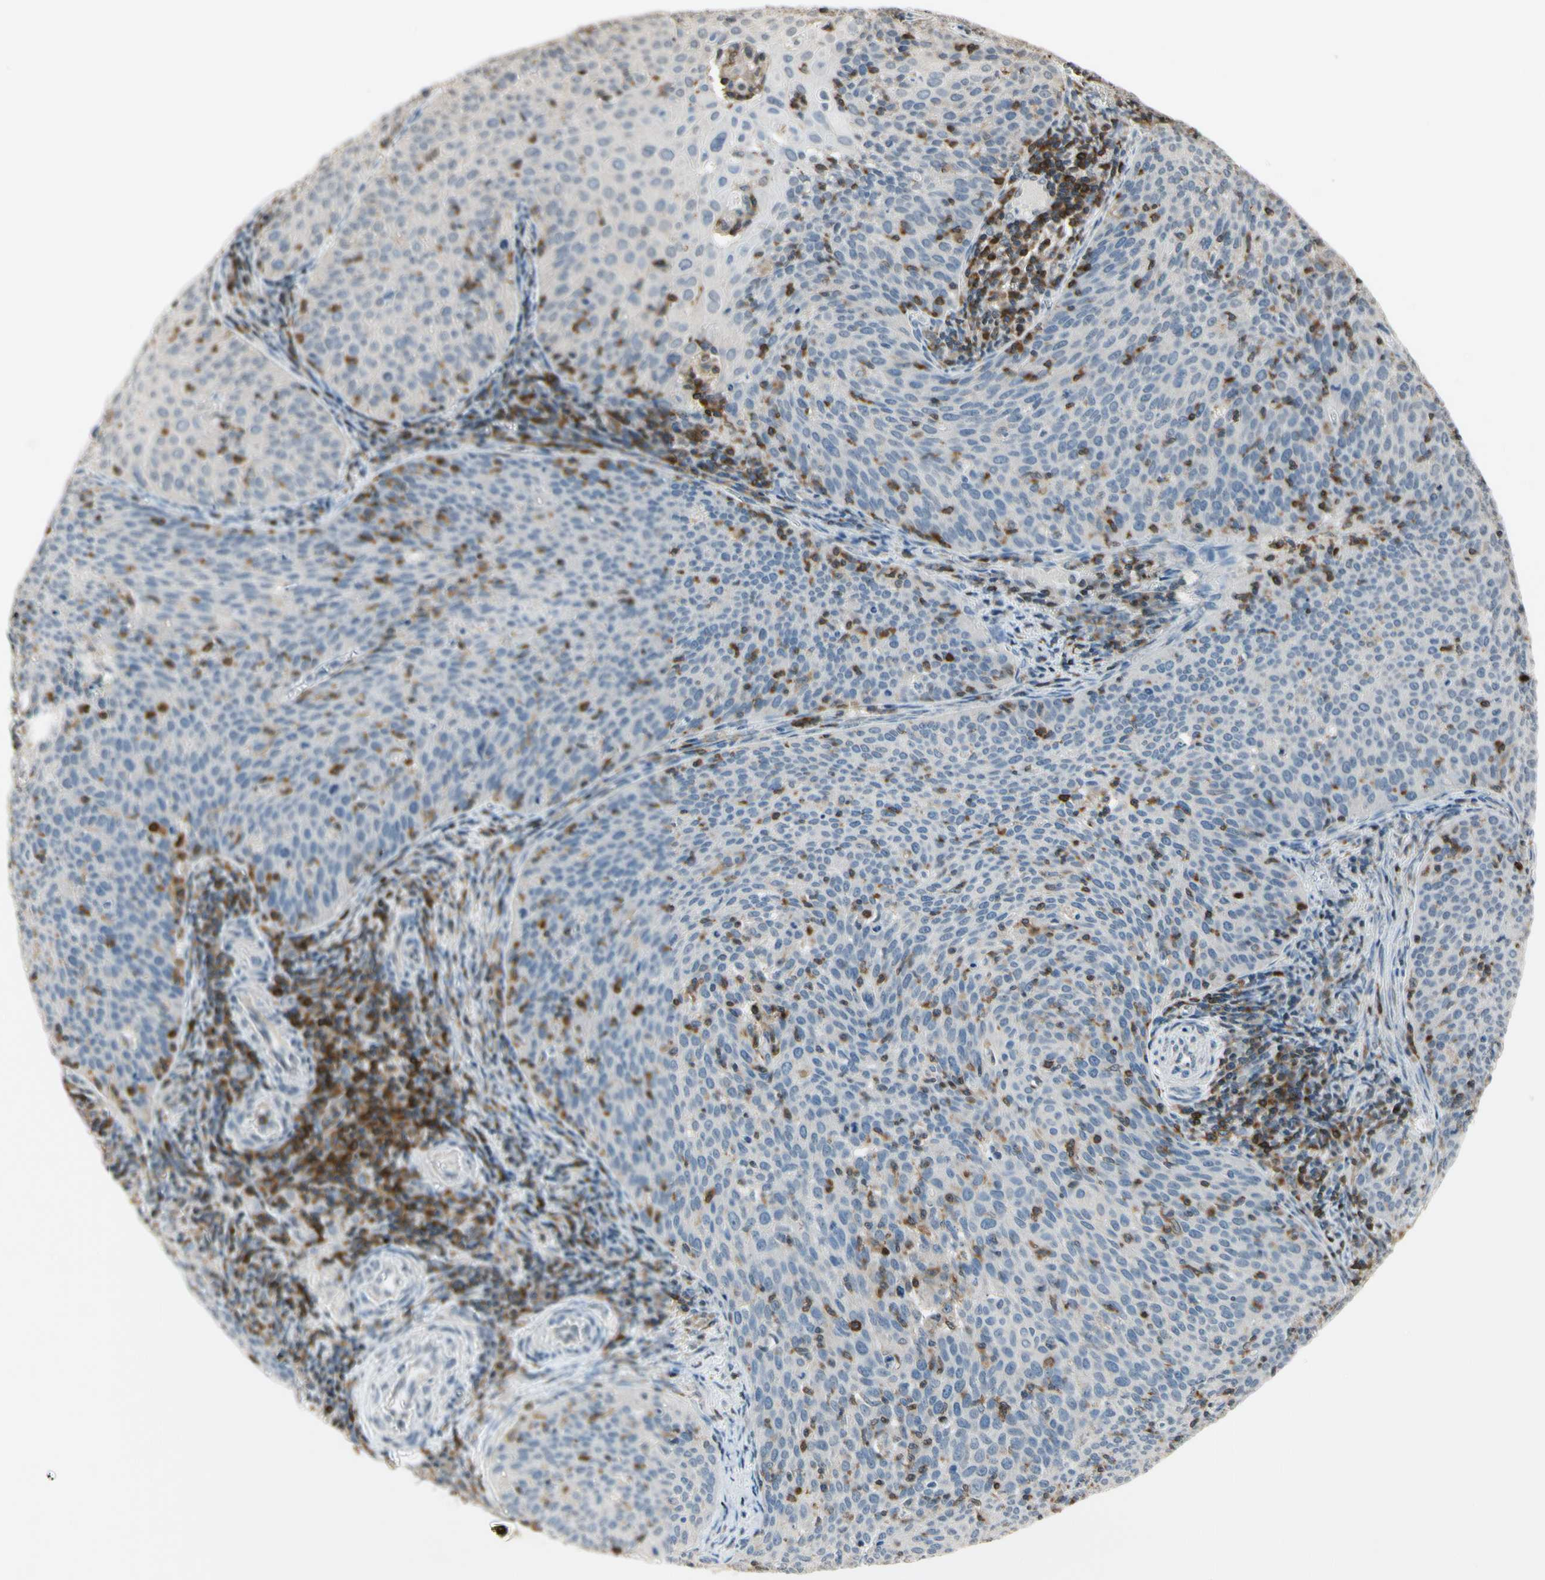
{"staining": {"intensity": "negative", "quantity": "none", "location": "none"}, "tissue": "cervical cancer", "cell_type": "Tumor cells", "image_type": "cancer", "snomed": [{"axis": "morphology", "description": "Squamous cell carcinoma, NOS"}, {"axis": "topography", "description": "Cervix"}], "caption": "Tumor cells show no significant protein positivity in squamous cell carcinoma (cervical).", "gene": "NFATC2", "patient": {"sex": "female", "age": 38}}